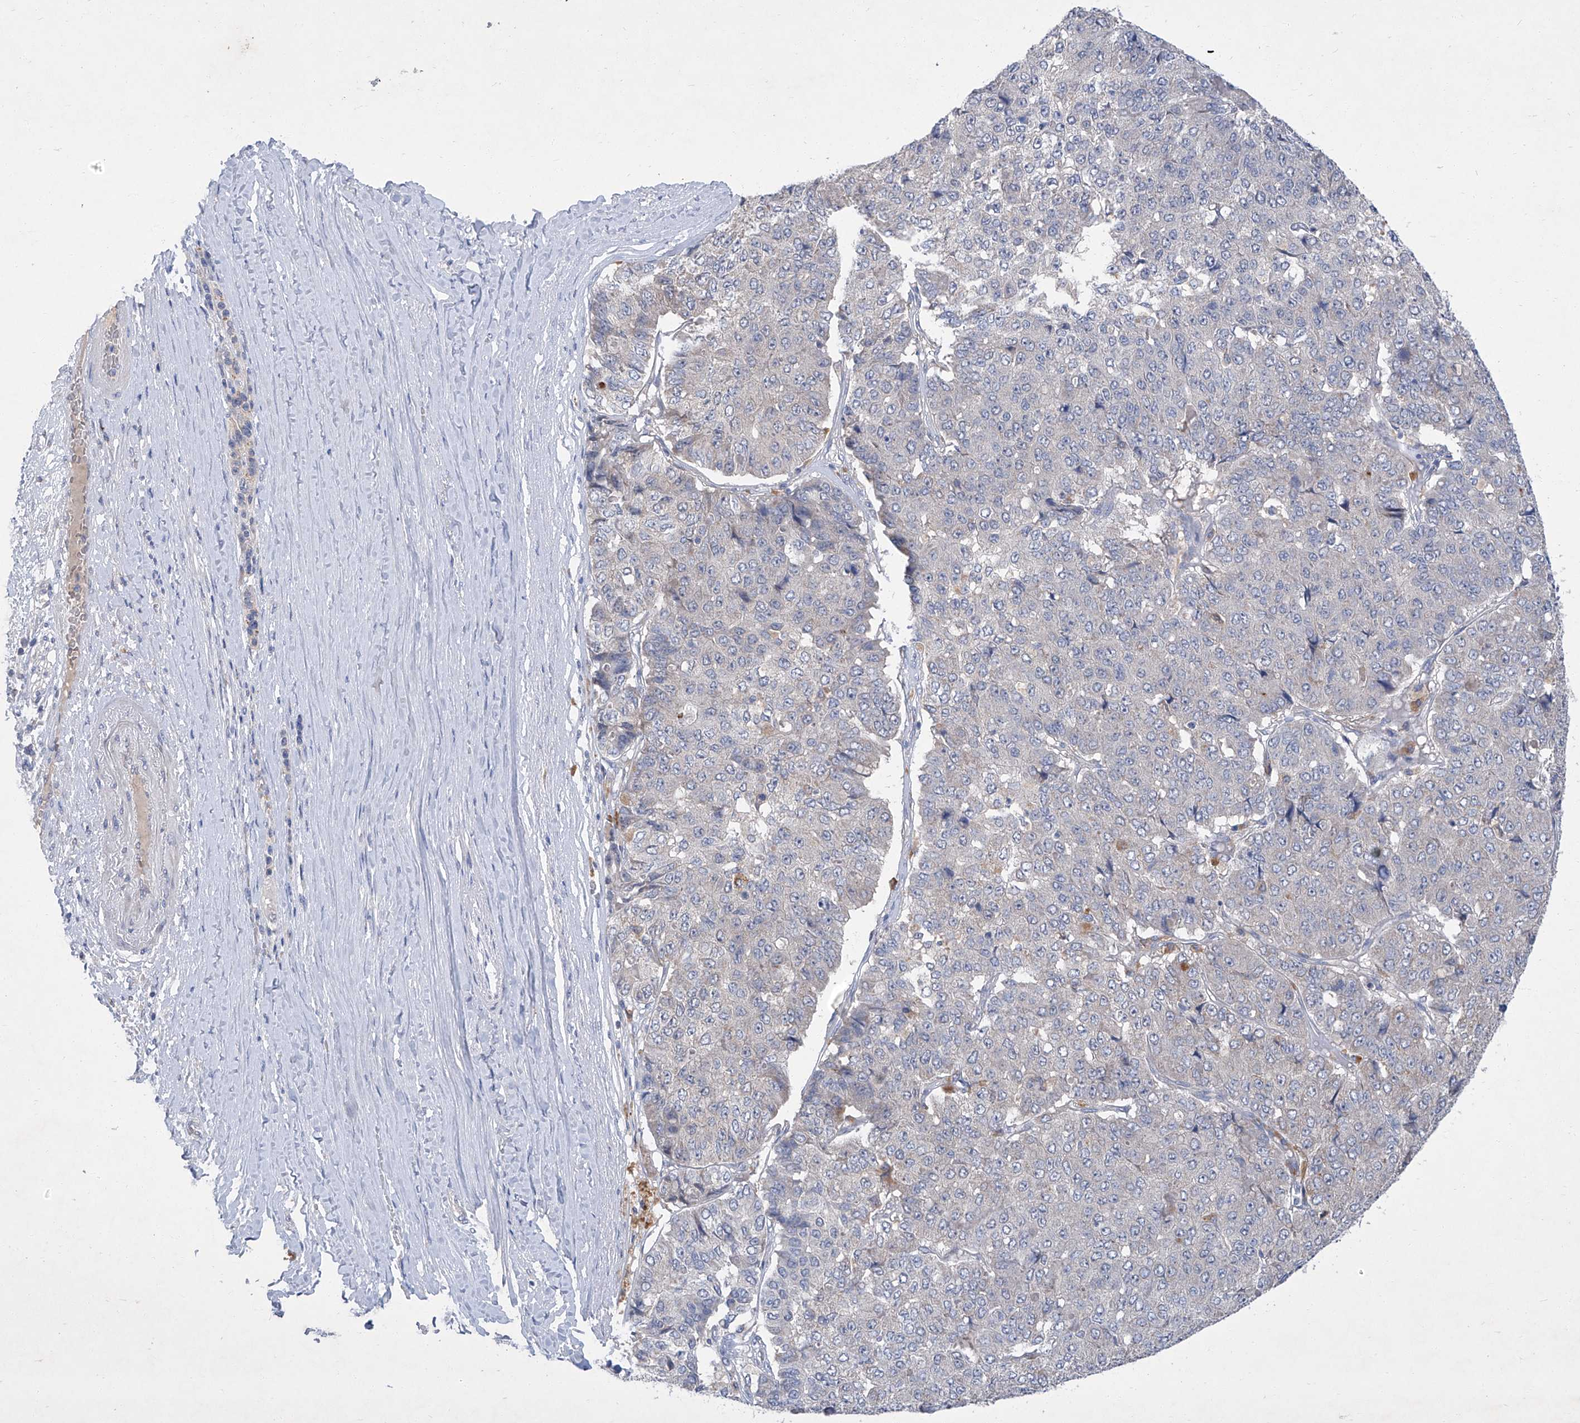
{"staining": {"intensity": "negative", "quantity": "none", "location": "none"}, "tissue": "pancreatic cancer", "cell_type": "Tumor cells", "image_type": "cancer", "snomed": [{"axis": "morphology", "description": "Adenocarcinoma, NOS"}, {"axis": "topography", "description": "Pancreas"}], "caption": "The photomicrograph demonstrates no staining of tumor cells in pancreatic cancer.", "gene": "SBK2", "patient": {"sex": "male", "age": 50}}